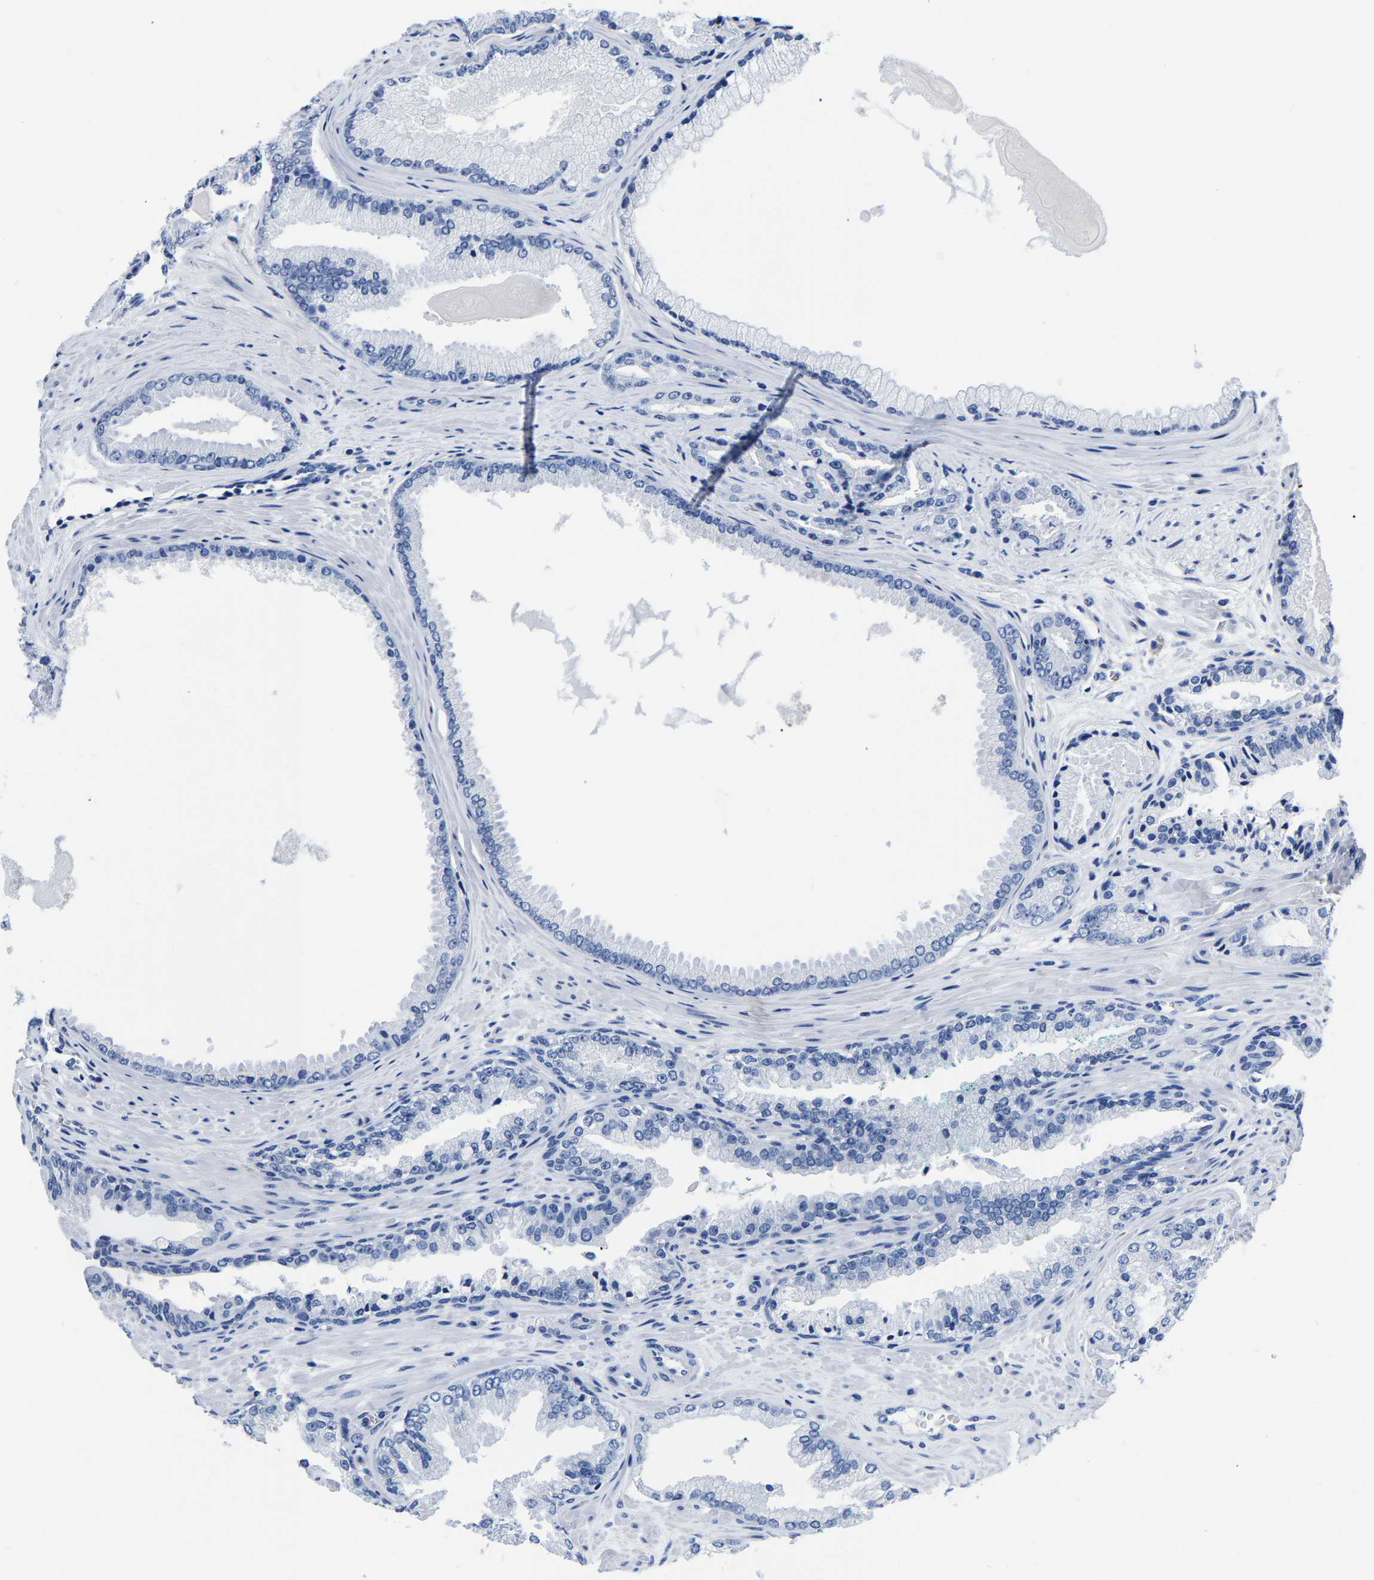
{"staining": {"intensity": "negative", "quantity": "none", "location": "none"}, "tissue": "prostate cancer", "cell_type": "Tumor cells", "image_type": "cancer", "snomed": [{"axis": "morphology", "description": "Adenocarcinoma, High grade"}, {"axis": "topography", "description": "Prostate"}], "caption": "DAB immunohistochemical staining of human prostate cancer (high-grade adenocarcinoma) displays no significant positivity in tumor cells.", "gene": "IMPG2", "patient": {"sex": "male", "age": 71}}